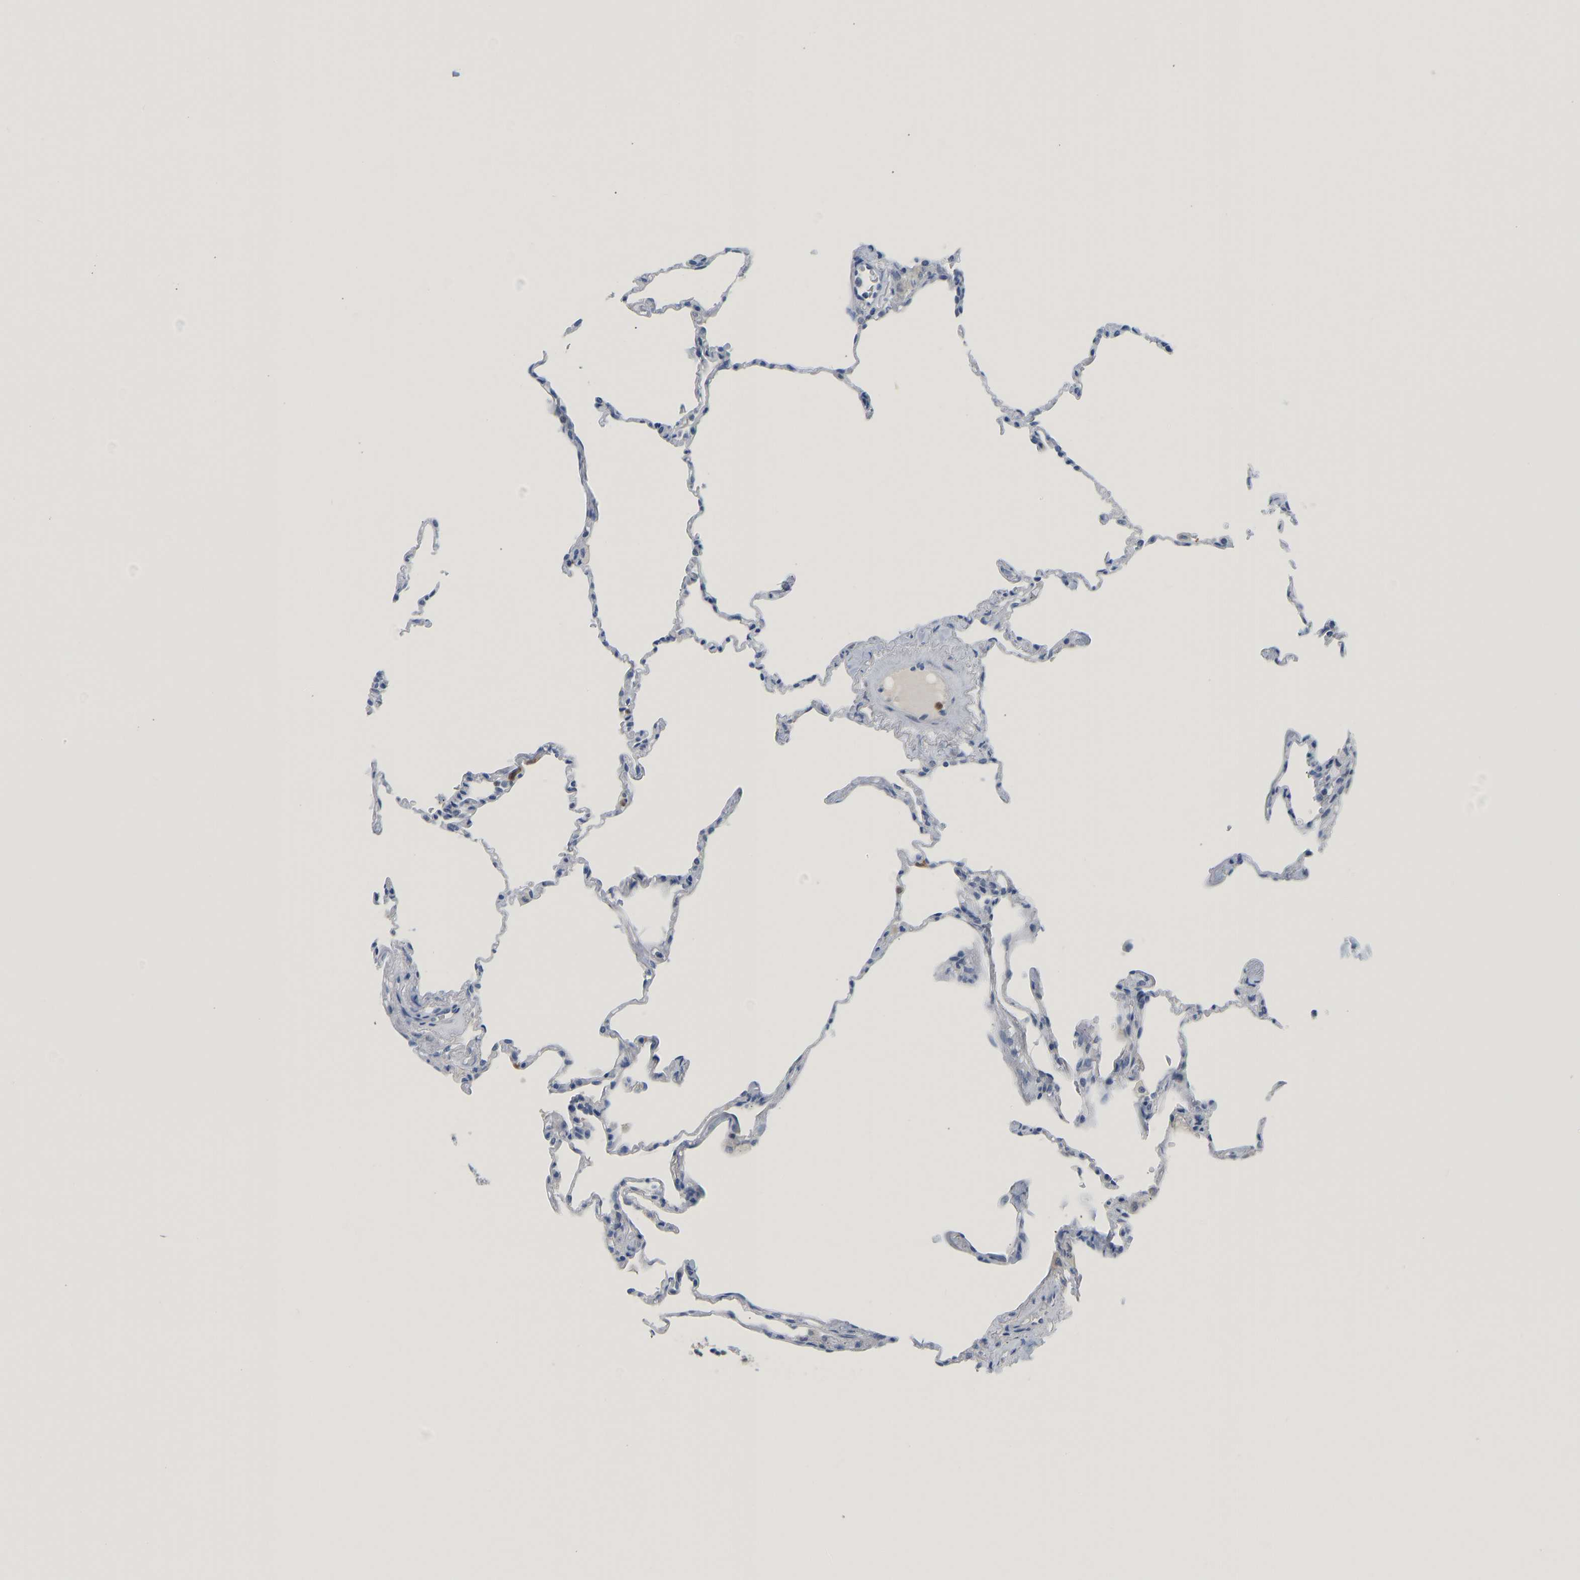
{"staining": {"intensity": "negative", "quantity": "none", "location": "none"}, "tissue": "lung", "cell_type": "Alveolar cells", "image_type": "normal", "snomed": [{"axis": "morphology", "description": "Normal tissue, NOS"}, {"axis": "topography", "description": "Lung"}], "caption": "High power microscopy micrograph of an IHC photomicrograph of unremarkable lung, revealing no significant expression in alveolar cells. The staining is performed using DAB (3,3'-diaminobenzidine) brown chromogen with nuclei counter-stained in using hematoxylin.", "gene": "TXNDC2", "patient": {"sex": "male", "age": 59}}